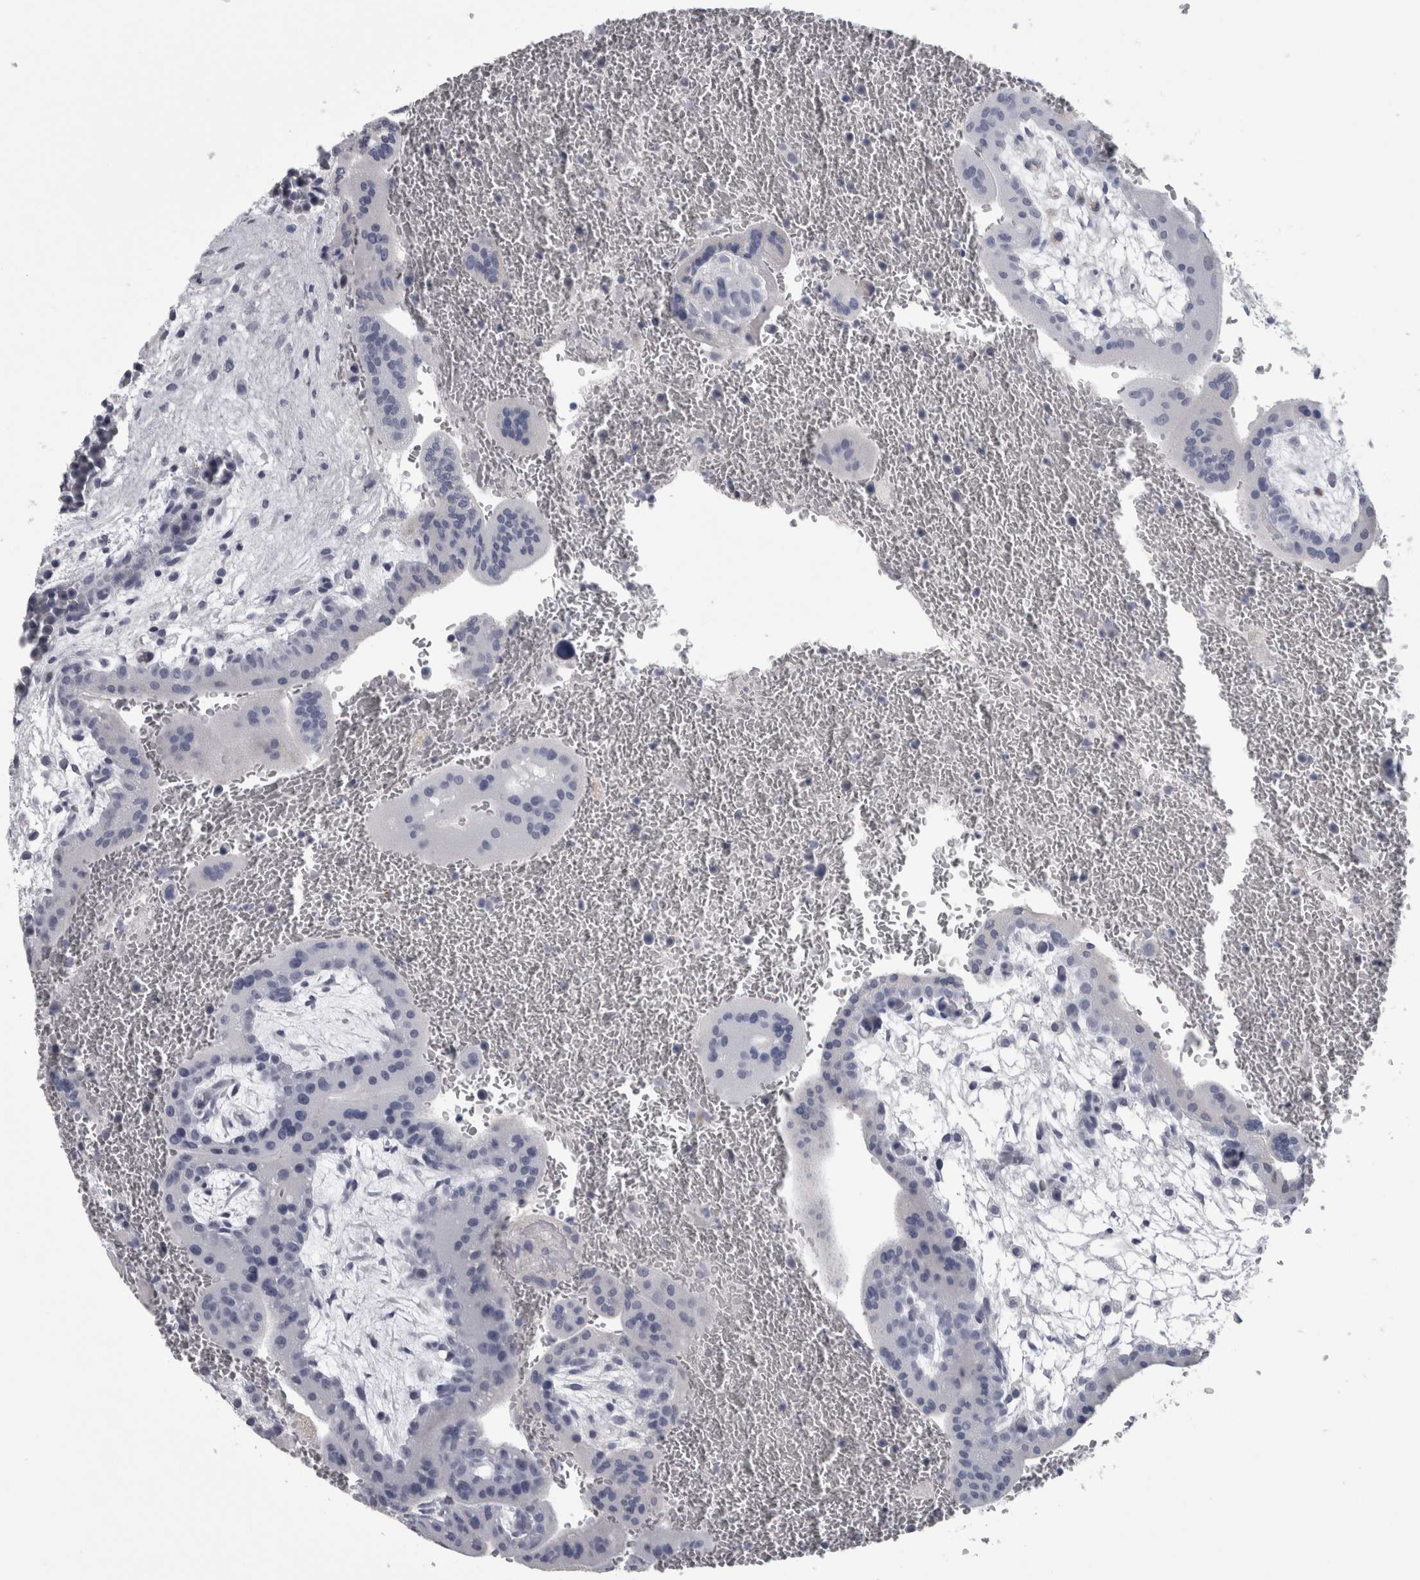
{"staining": {"intensity": "negative", "quantity": "none", "location": "none"}, "tissue": "placenta", "cell_type": "Trophoblastic cells", "image_type": "normal", "snomed": [{"axis": "morphology", "description": "Normal tissue, NOS"}, {"axis": "topography", "description": "Placenta"}], "caption": "DAB immunohistochemical staining of normal human placenta shows no significant positivity in trophoblastic cells. Nuclei are stained in blue.", "gene": "DPP7", "patient": {"sex": "female", "age": 35}}